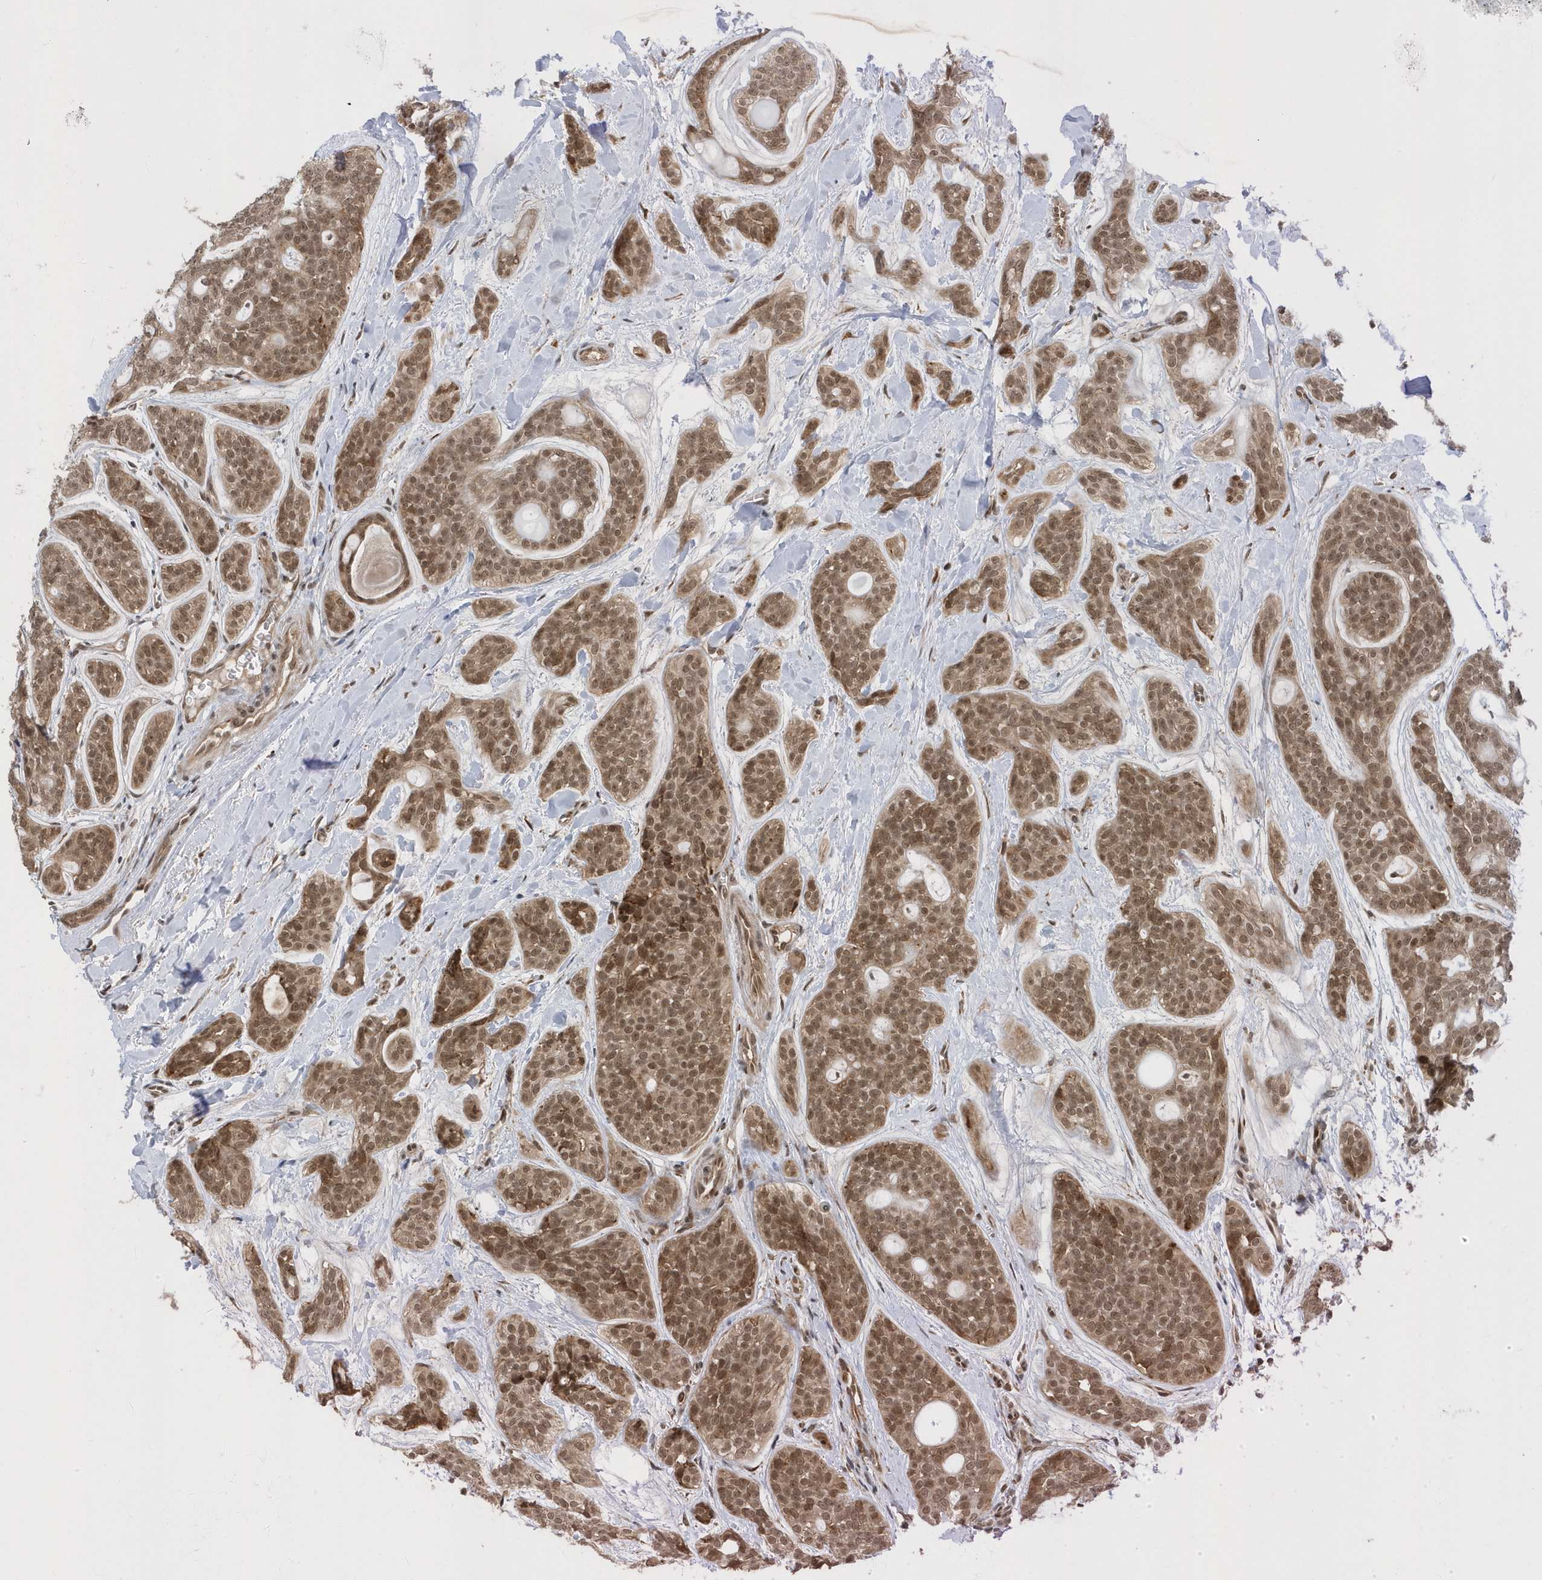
{"staining": {"intensity": "moderate", "quantity": ">75%", "location": "cytoplasmic/membranous,nuclear"}, "tissue": "head and neck cancer", "cell_type": "Tumor cells", "image_type": "cancer", "snomed": [{"axis": "morphology", "description": "Adenocarcinoma, NOS"}, {"axis": "topography", "description": "Head-Neck"}], "caption": "Head and neck cancer was stained to show a protein in brown. There is medium levels of moderate cytoplasmic/membranous and nuclear staining in about >75% of tumor cells. (DAB (3,3'-diaminobenzidine) = brown stain, brightfield microscopy at high magnification).", "gene": "METTL21A", "patient": {"sex": "male", "age": 66}}